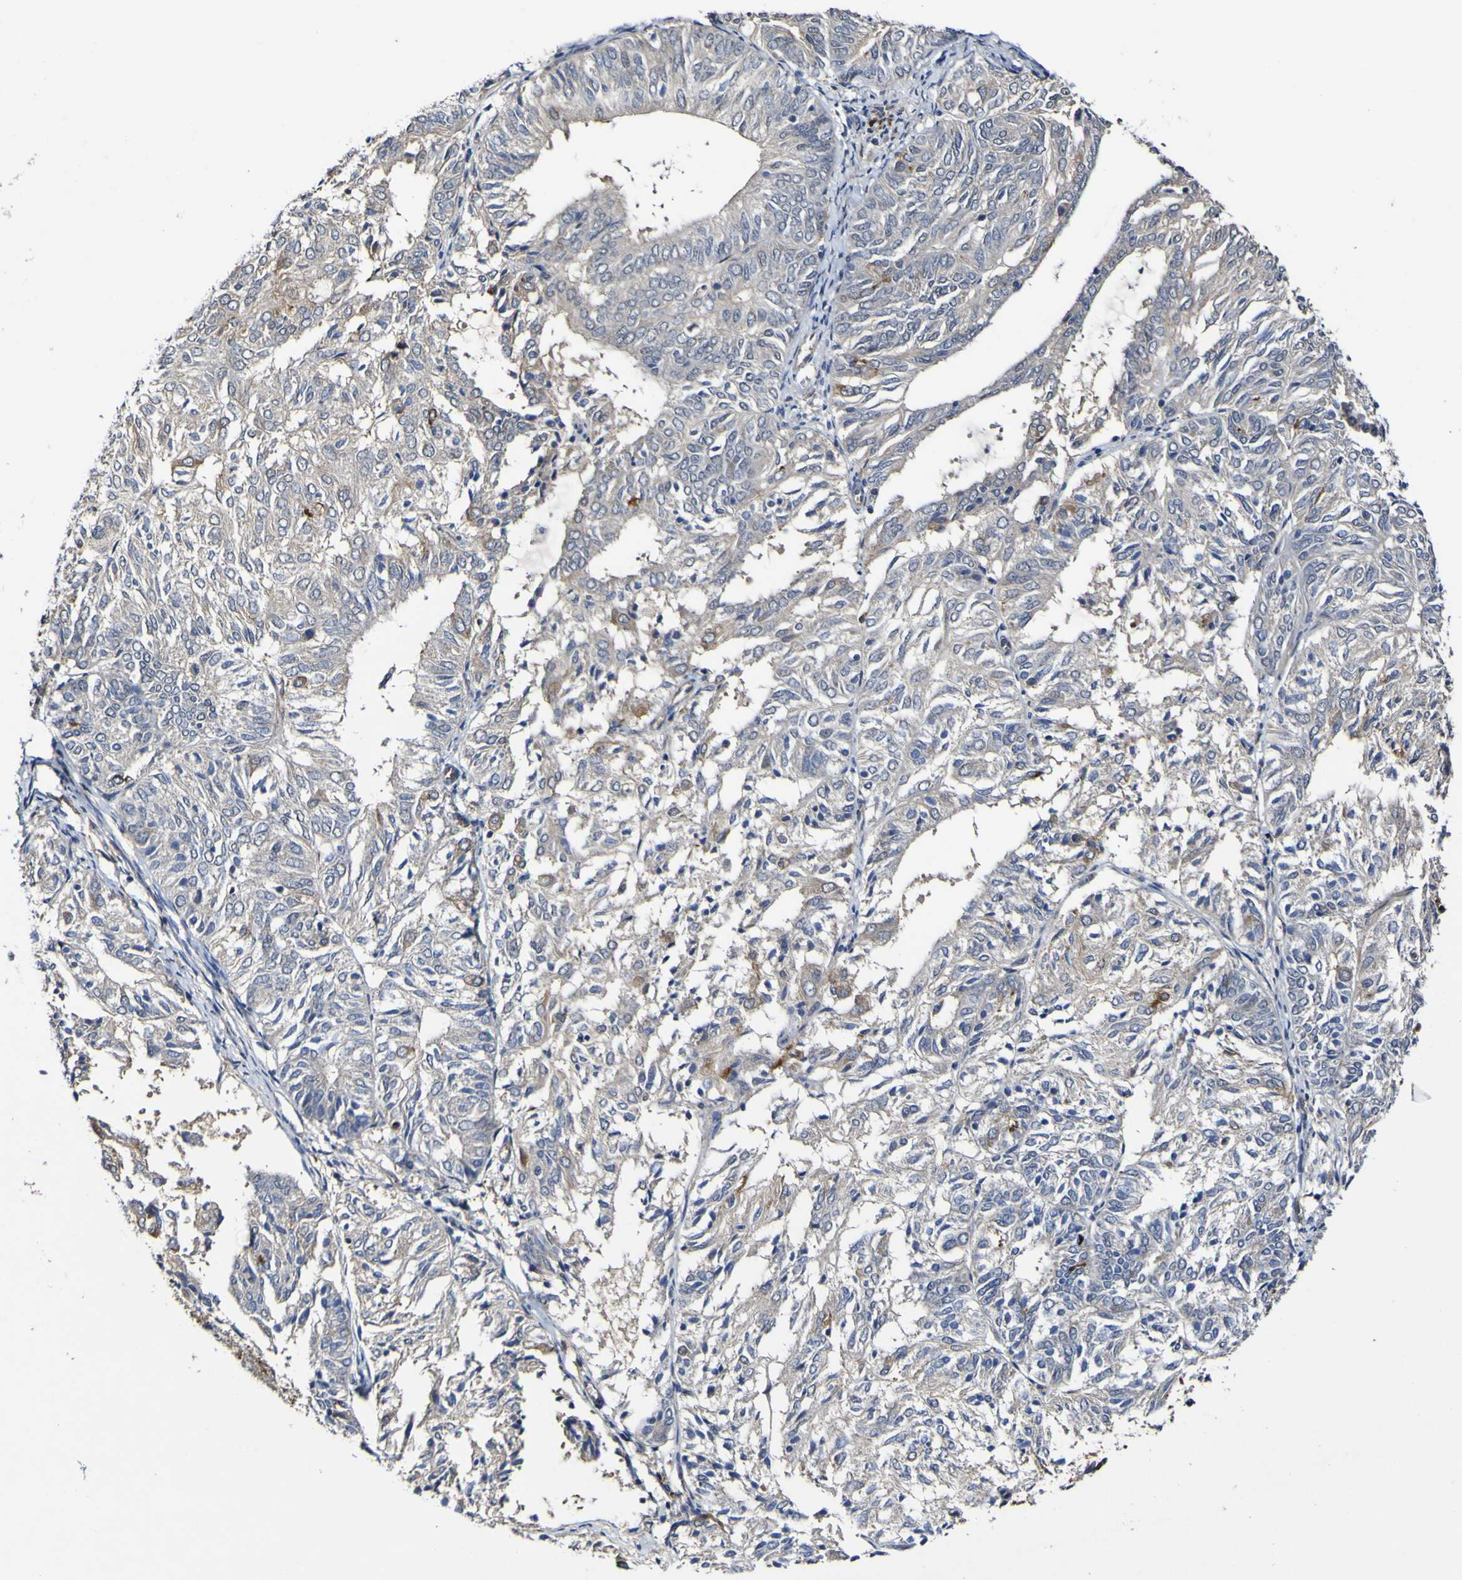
{"staining": {"intensity": "negative", "quantity": "none", "location": "none"}, "tissue": "endometrial cancer", "cell_type": "Tumor cells", "image_type": "cancer", "snomed": [{"axis": "morphology", "description": "Adenocarcinoma, NOS"}, {"axis": "topography", "description": "Uterus"}], "caption": "A histopathology image of human adenocarcinoma (endometrial) is negative for staining in tumor cells.", "gene": "CCL2", "patient": {"sex": "female", "age": 60}}